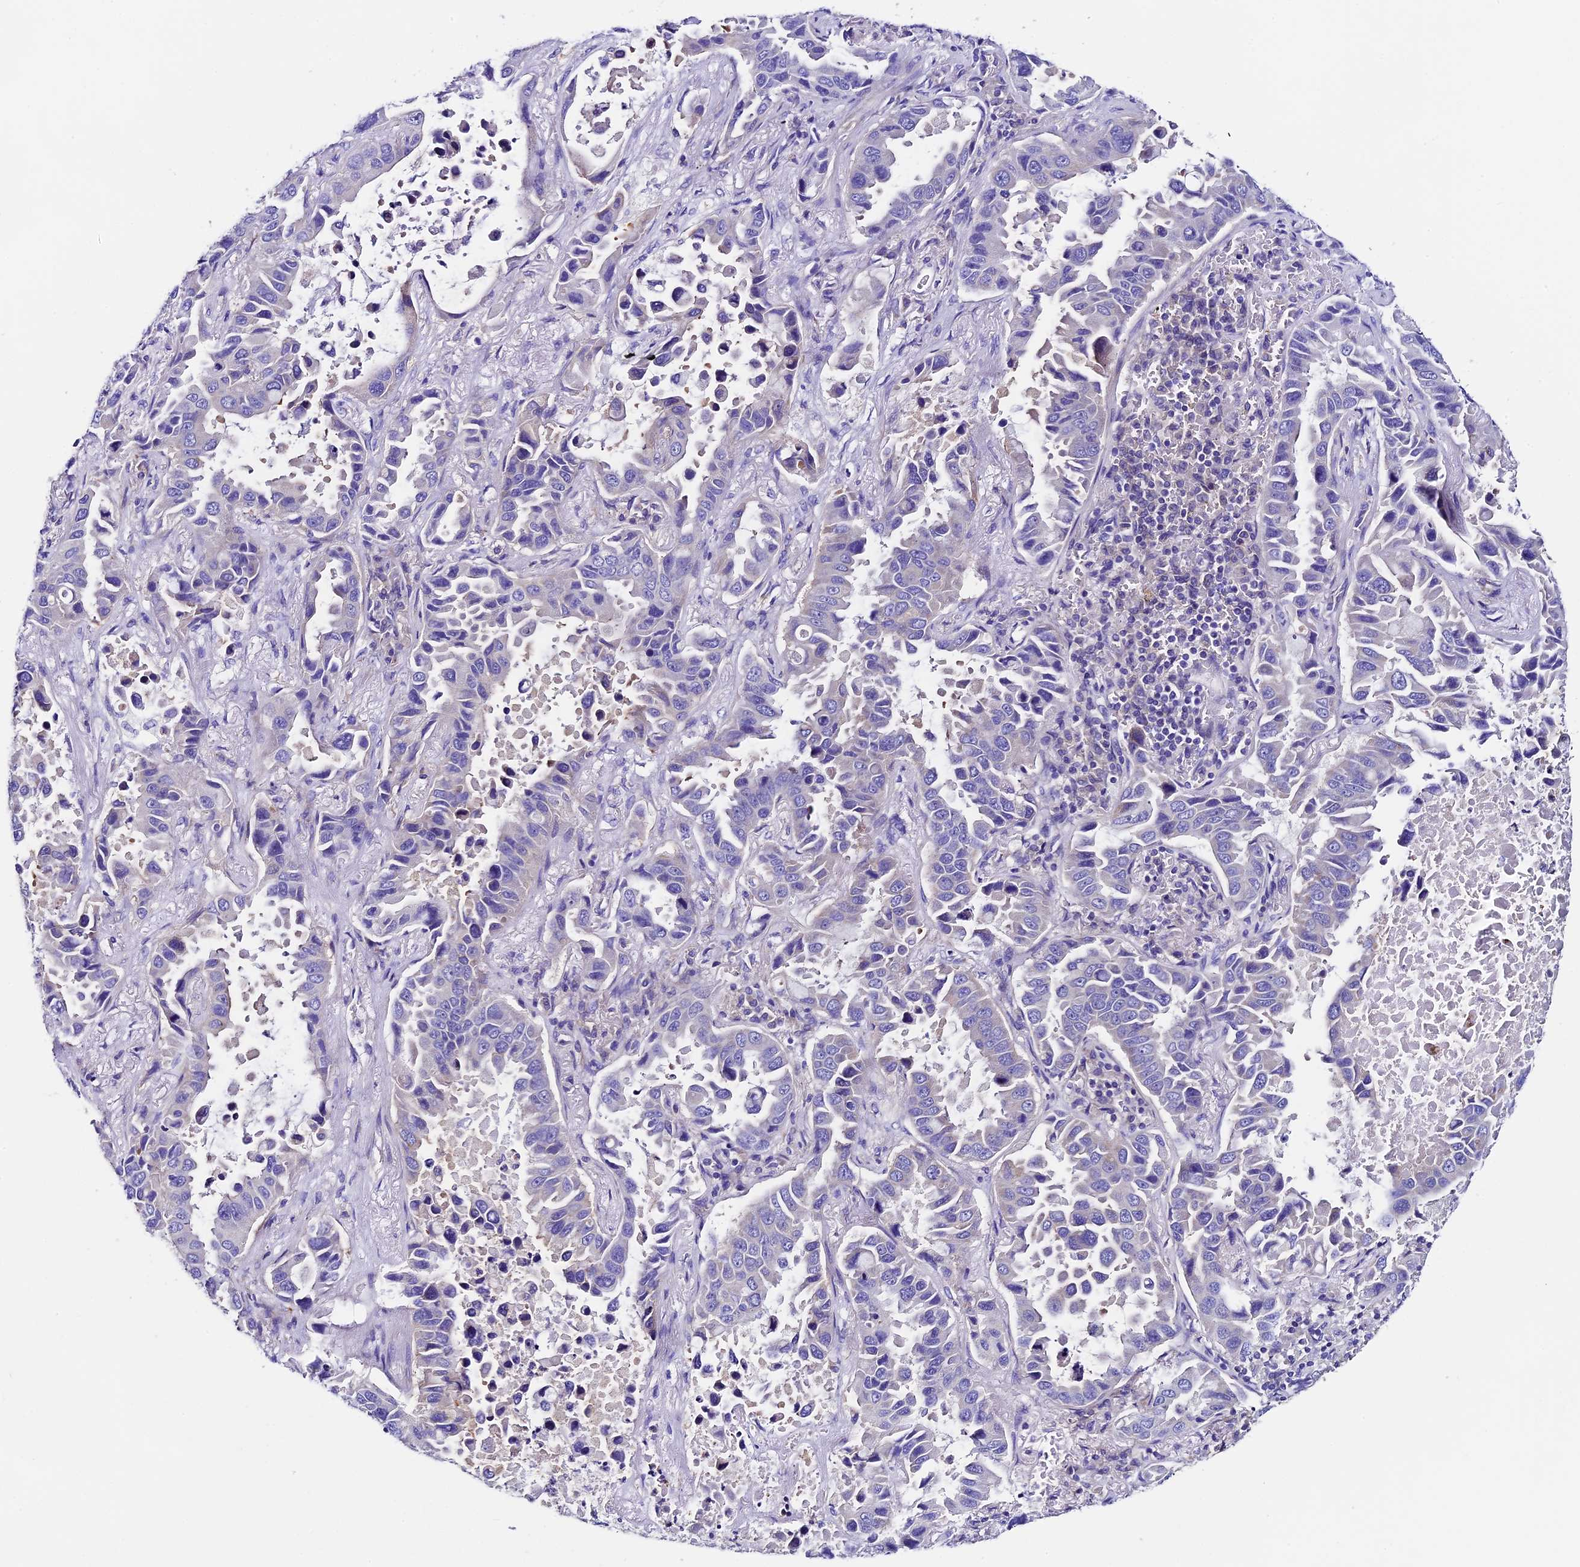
{"staining": {"intensity": "weak", "quantity": "<25%", "location": "cytoplasmic/membranous"}, "tissue": "lung cancer", "cell_type": "Tumor cells", "image_type": "cancer", "snomed": [{"axis": "morphology", "description": "Adenocarcinoma, NOS"}, {"axis": "topography", "description": "Lung"}], "caption": "Image shows no protein expression in tumor cells of lung cancer (adenocarcinoma) tissue.", "gene": "COMTD1", "patient": {"sex": "male", "age": 64}}